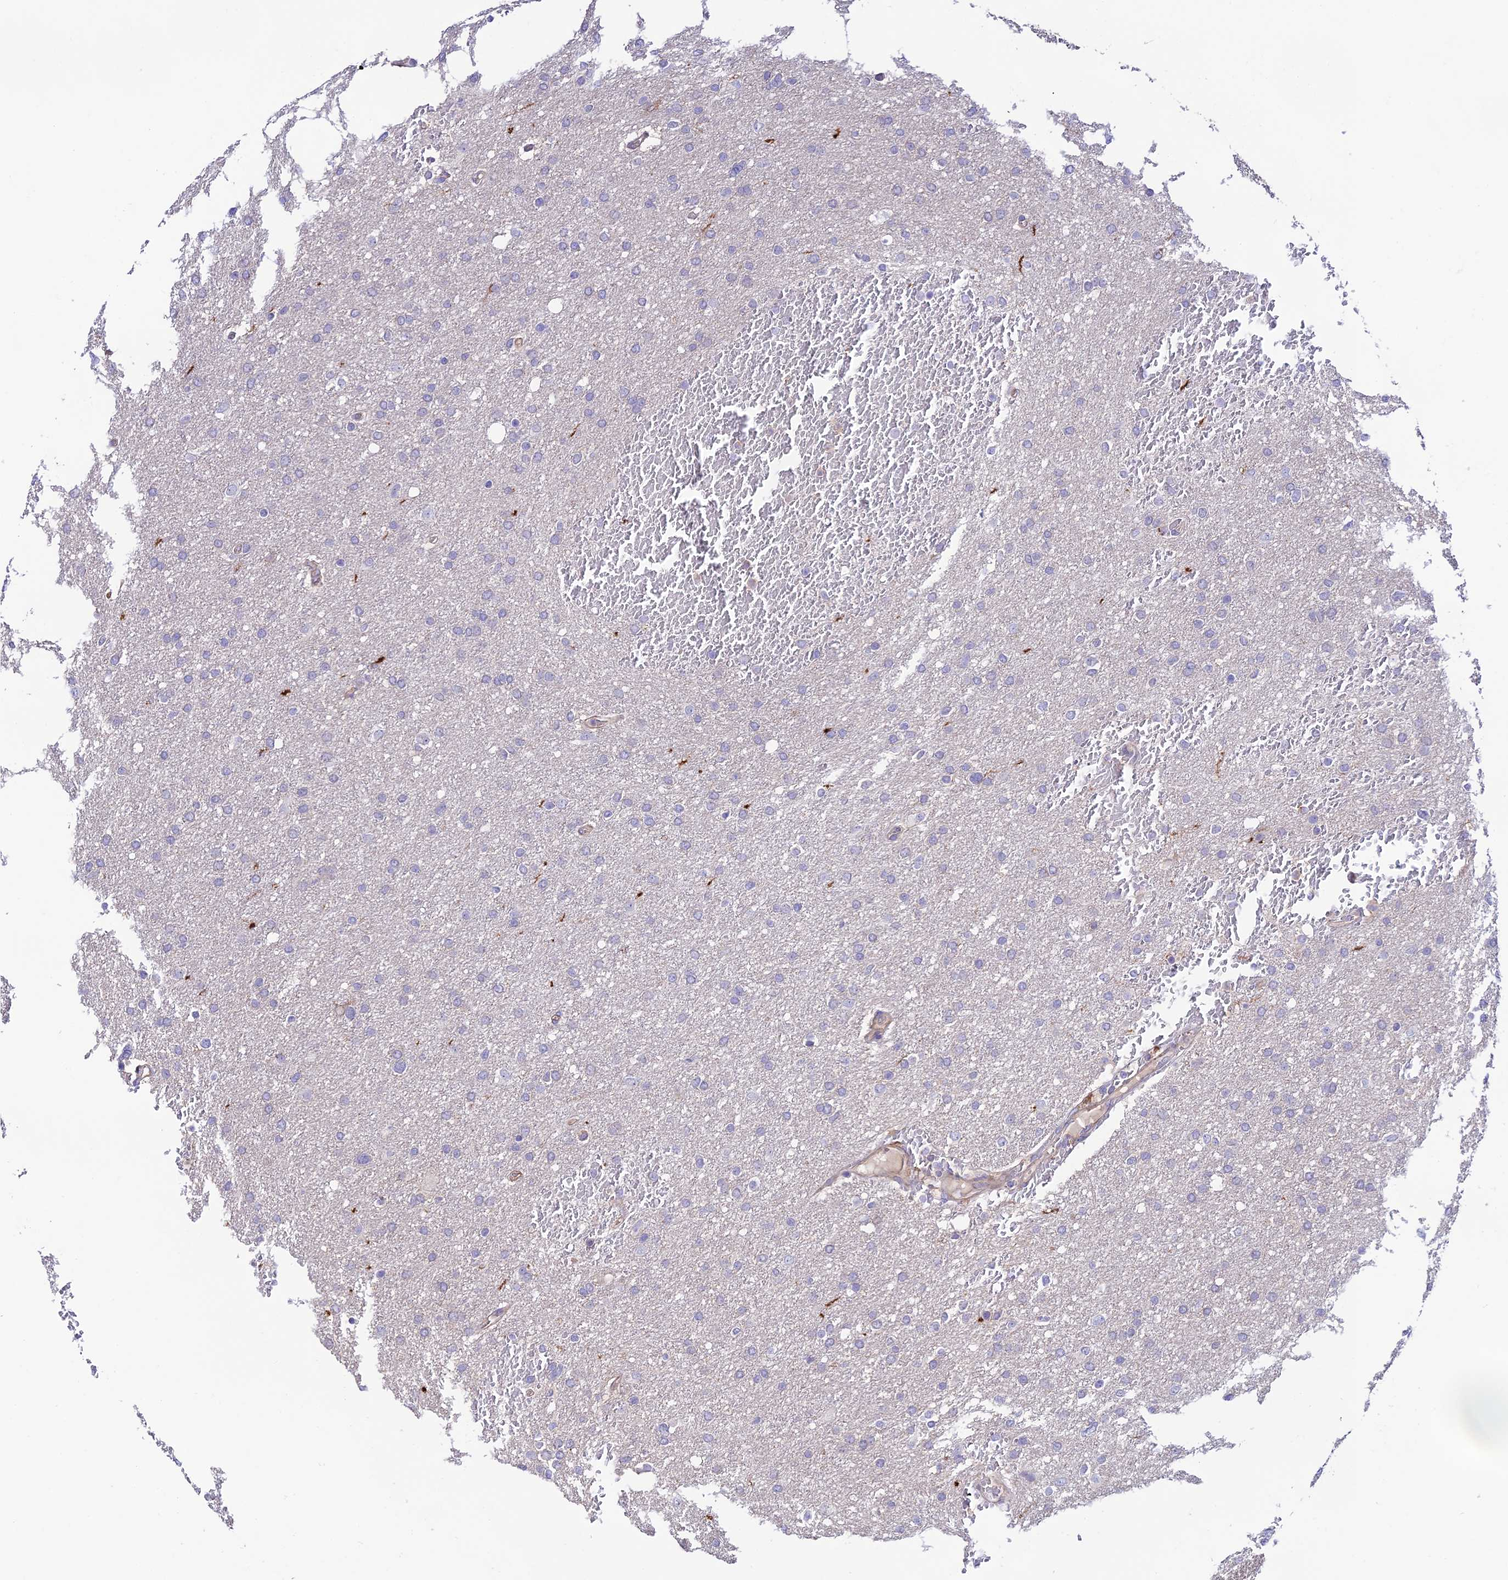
{"staining": {"intensity": "negative", "quantity": "none", "location": "none"}, "tissue": "glioma", "cell_type": "Tumor cells", "image_type": "cancer", "snomed": [{"axis": "morphology", "description": "Glioma, malignant, High grade"}, {"axis": "topography", "description": "Cerebral cortex"}], "caption": "Tumor cells are negative for protein expression in human malignant high-grade glioma. (IHC, brightfield microscopy, high magnification).", "gene": "BRME1", "patient": {"sex": "female", "age": 36}}